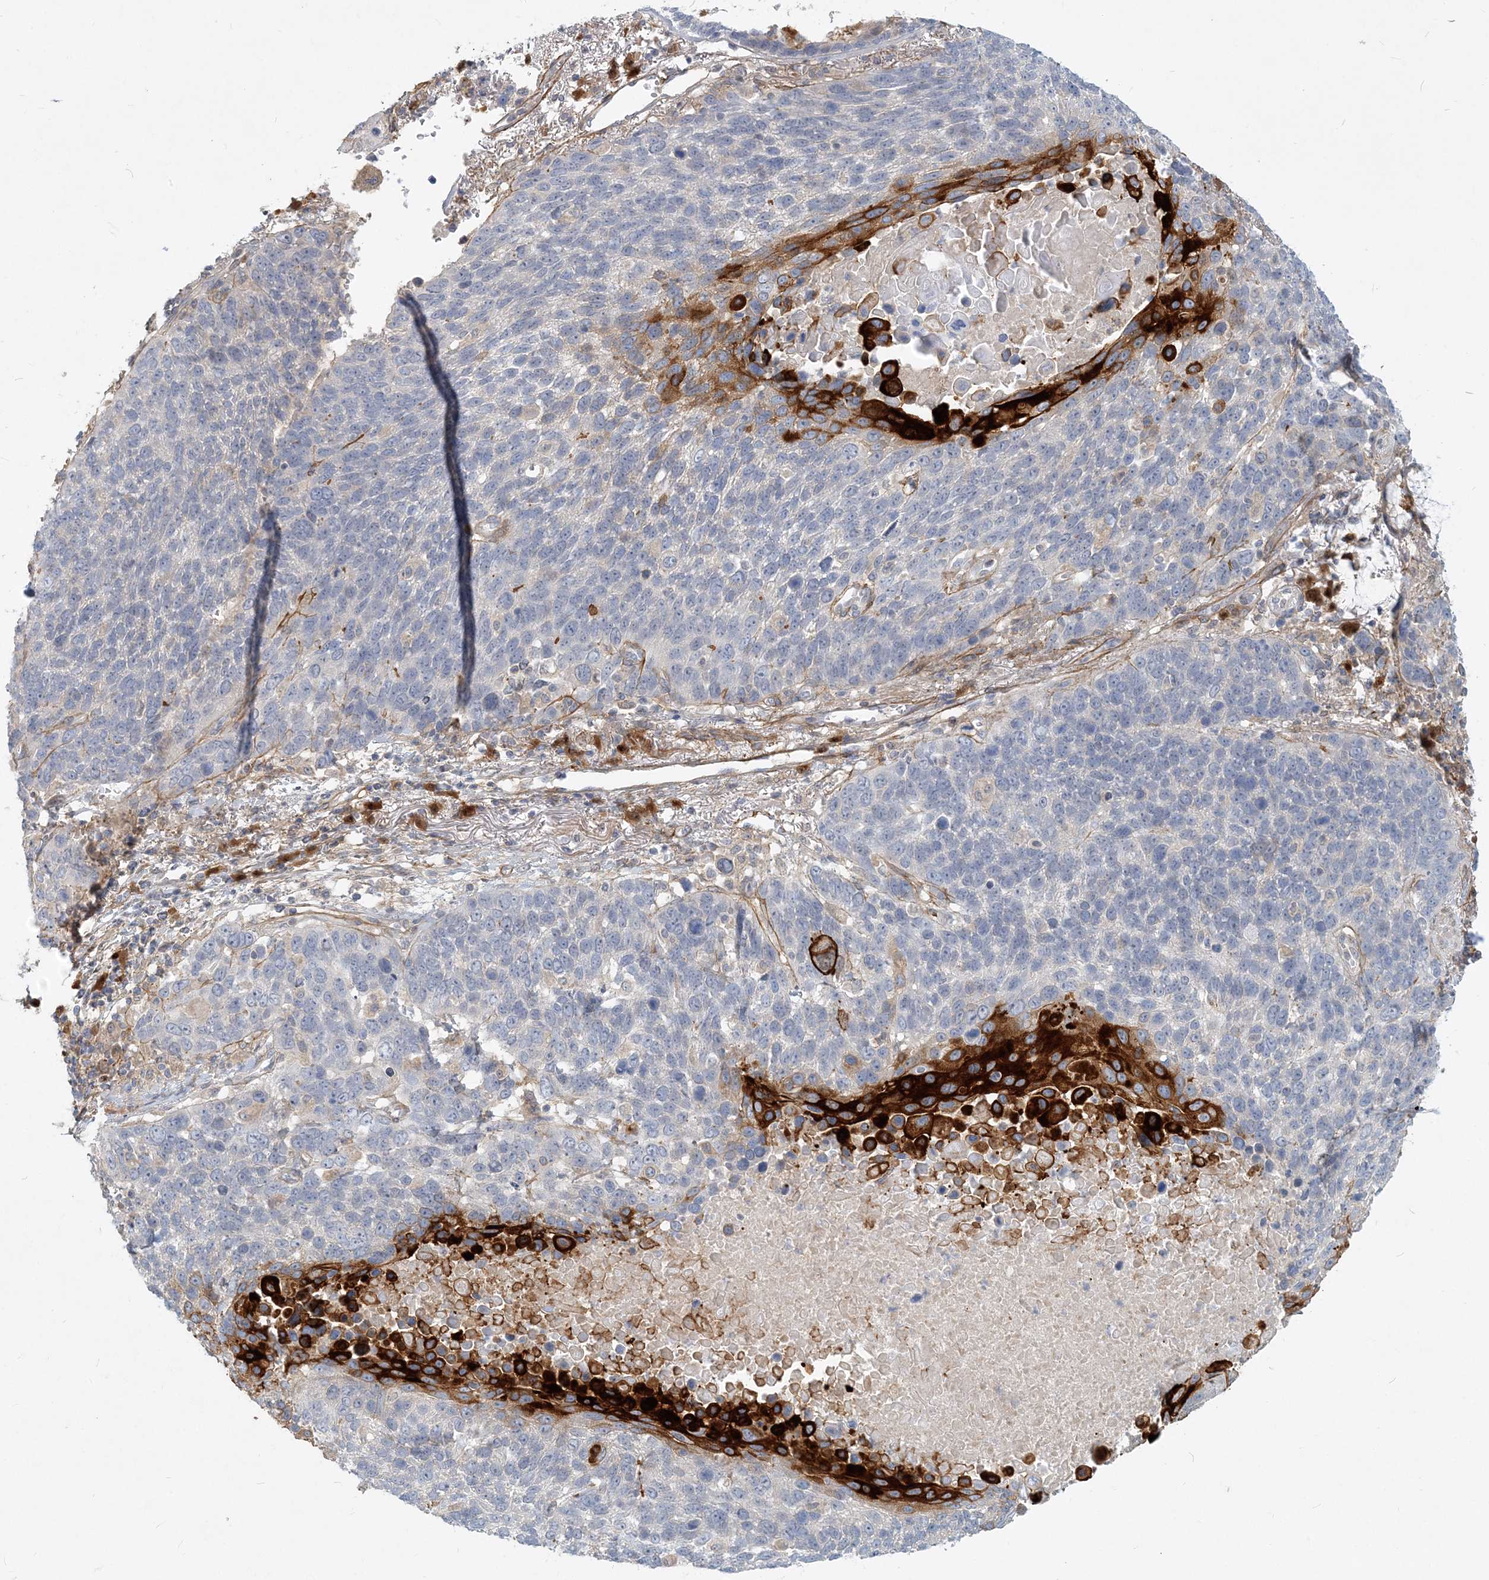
{"staining": {"intensity": "negative", "quantity": "none", "location": "none"}, "tissue": "lung cancer", "cell_type": "Tumor cells", "image_type": "cancer", "snomed": [{"axis": "morphology", "description": "Squamous cell carcinoma, NOS"}, {"axis": "topography", "description": "Lung"}], "caption": "This is an immunohistochemistry micrograph of human lung cancer (squamous cell carcinoma). There is no staining in tumor cells.", "gene": "GMPPA", "patient": {"sex": "male", "age": 66}}